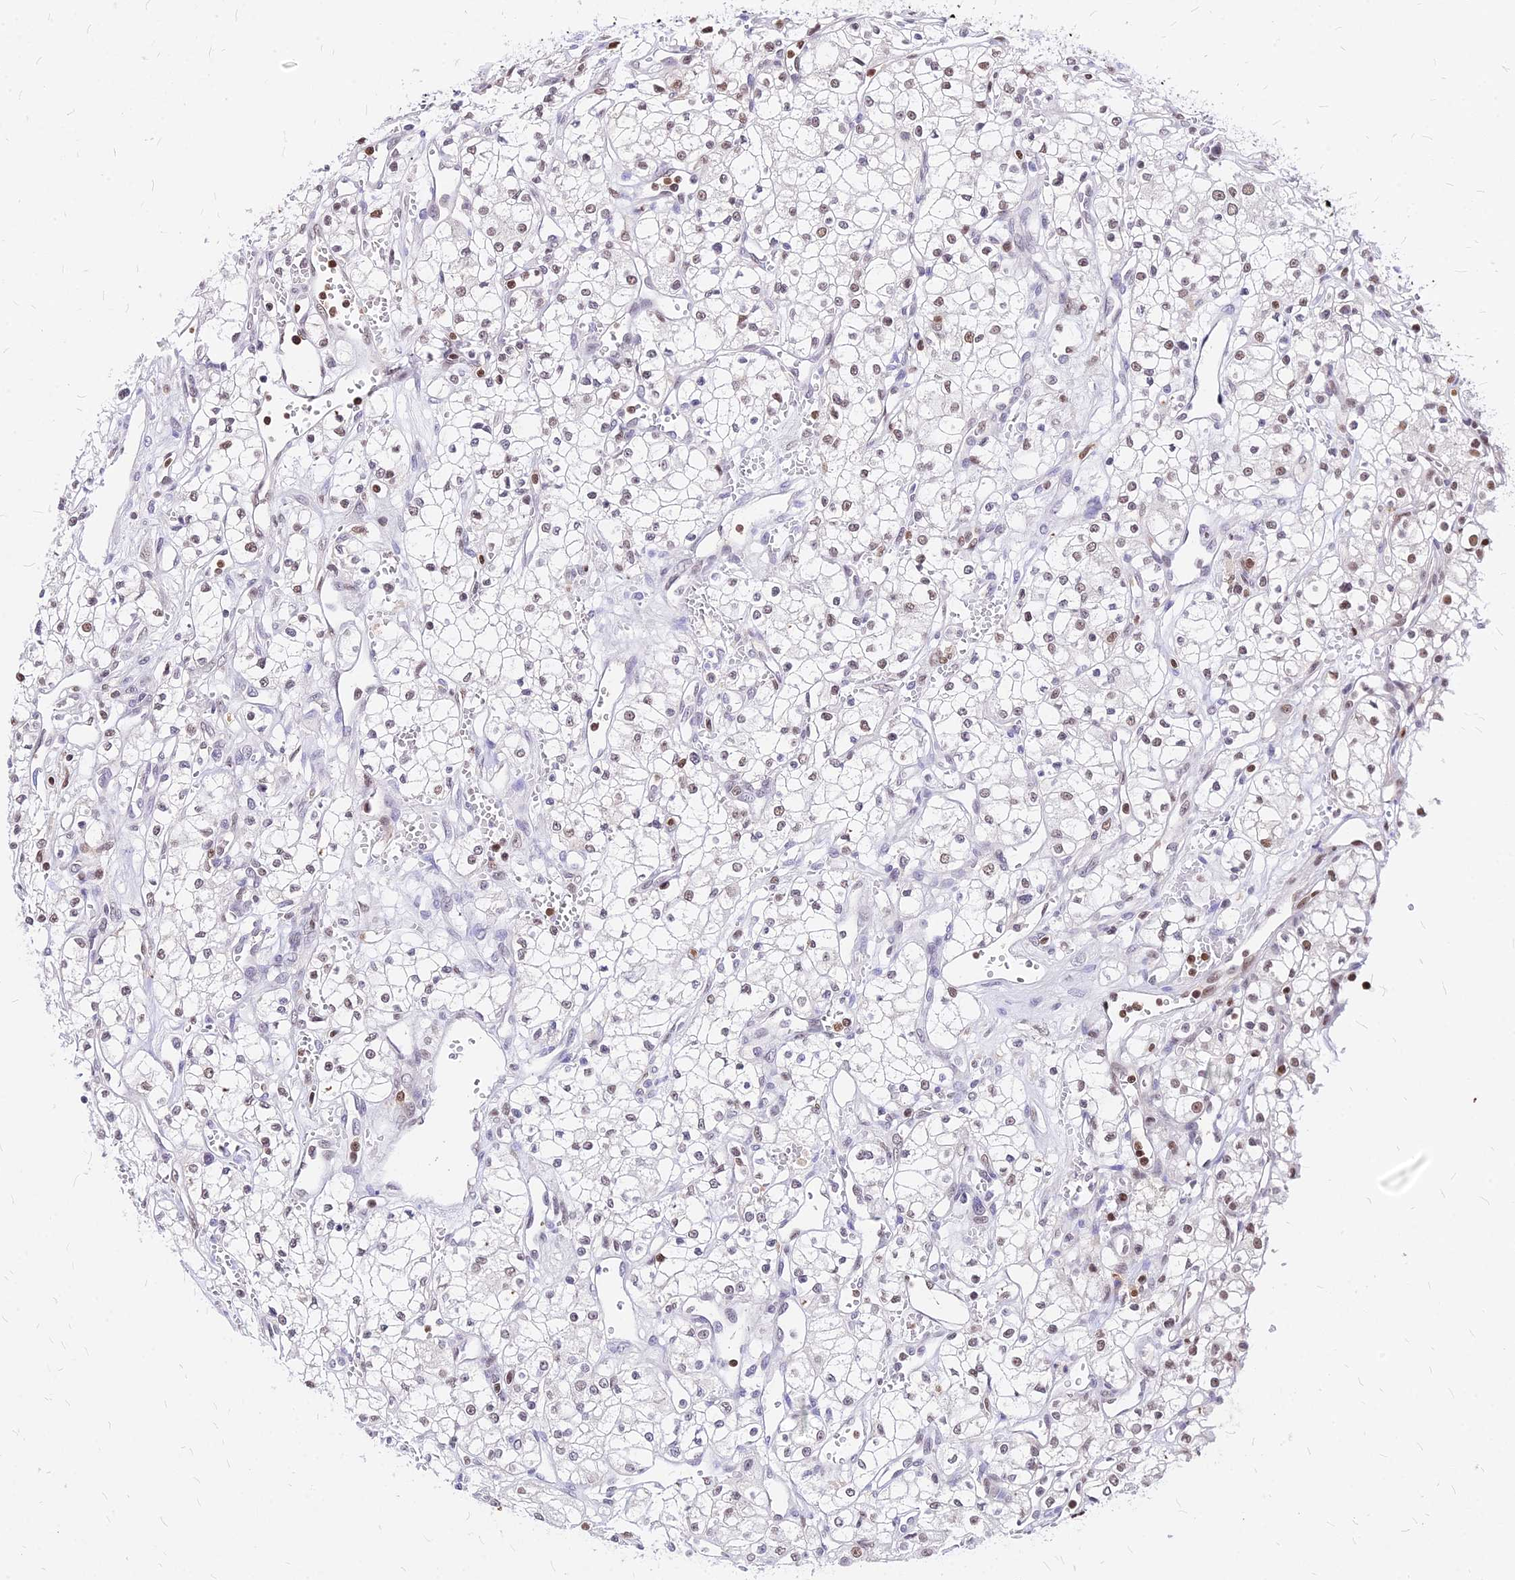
{"staining": {"intensity": "negative", "quantity": "none", "location": "none"}, "tissue": "renal cancer", "cell_type": "Tumor cells", "image_type": "cancer", "snomed": [{"axis": "morphology", "description": "Adenocarcinoma, NOS"}, {"axis": "topography", "description": "Kidney"}], "caption": "An image of renal cancer stained for a protein shows no brown staining in tumor cells.", "gene": "PAXX", "patient": {"sex": "male", "age": 59}}